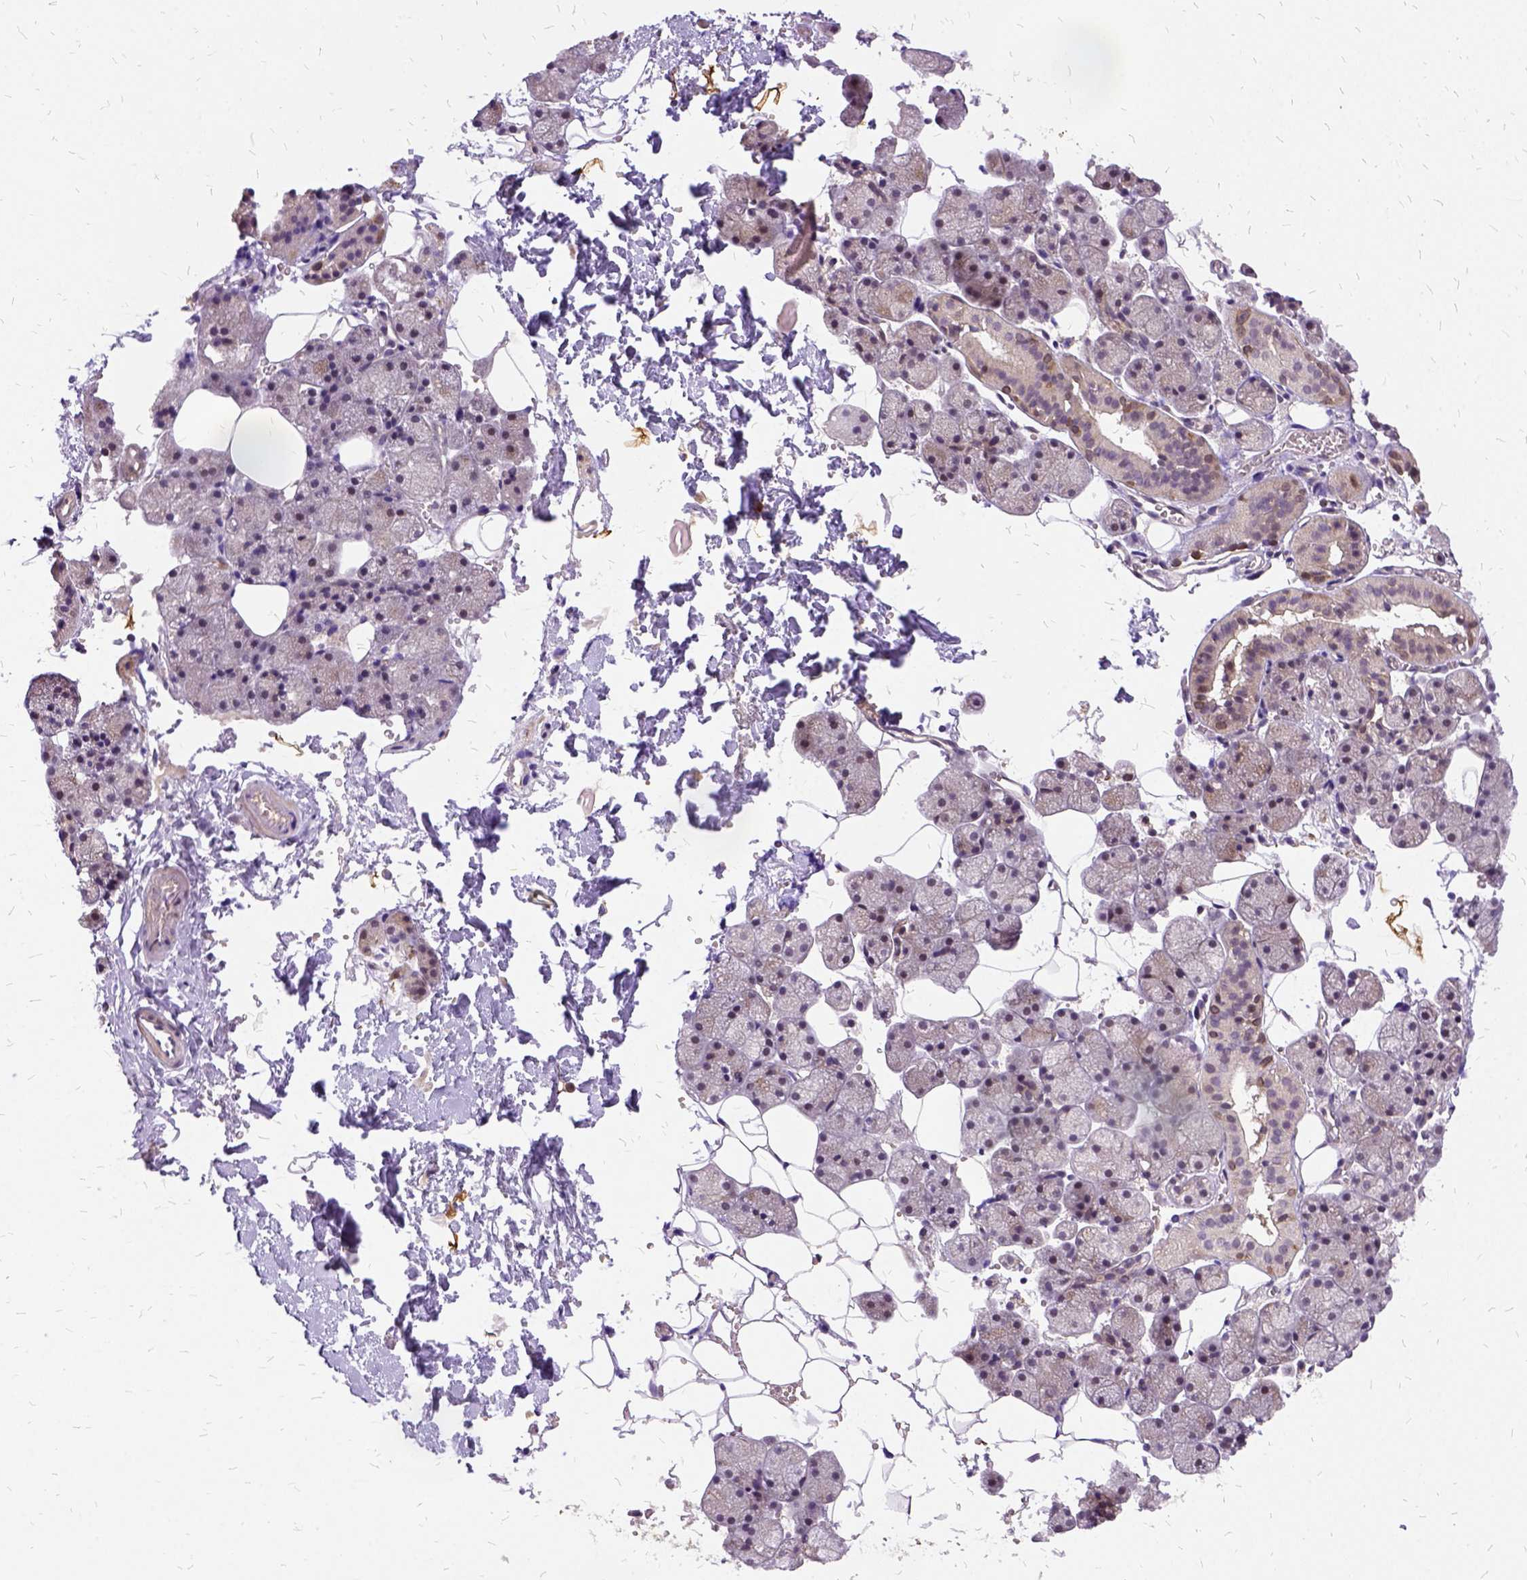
{"staining": {"intensity": "moderate", "quantity": "<25%", "location": "cytoplasmic/membranous"}, "tissue": "salivary gland", "cell_type": "Glandular cells", "image_type": "normal", "snomed": [{"axis": "morphology", "description": "Normal tissue, NOS"}, {"axis": "topography", "description": "Salivary gland"}], "caption": "Protein expression analysis of benign salivary gland demonstrates moderate cytoplasmic/membranous positivity in about <25% of glandular cells.", "gene": "ILRUN", "patient": {"sex": "male", "age": 38}}